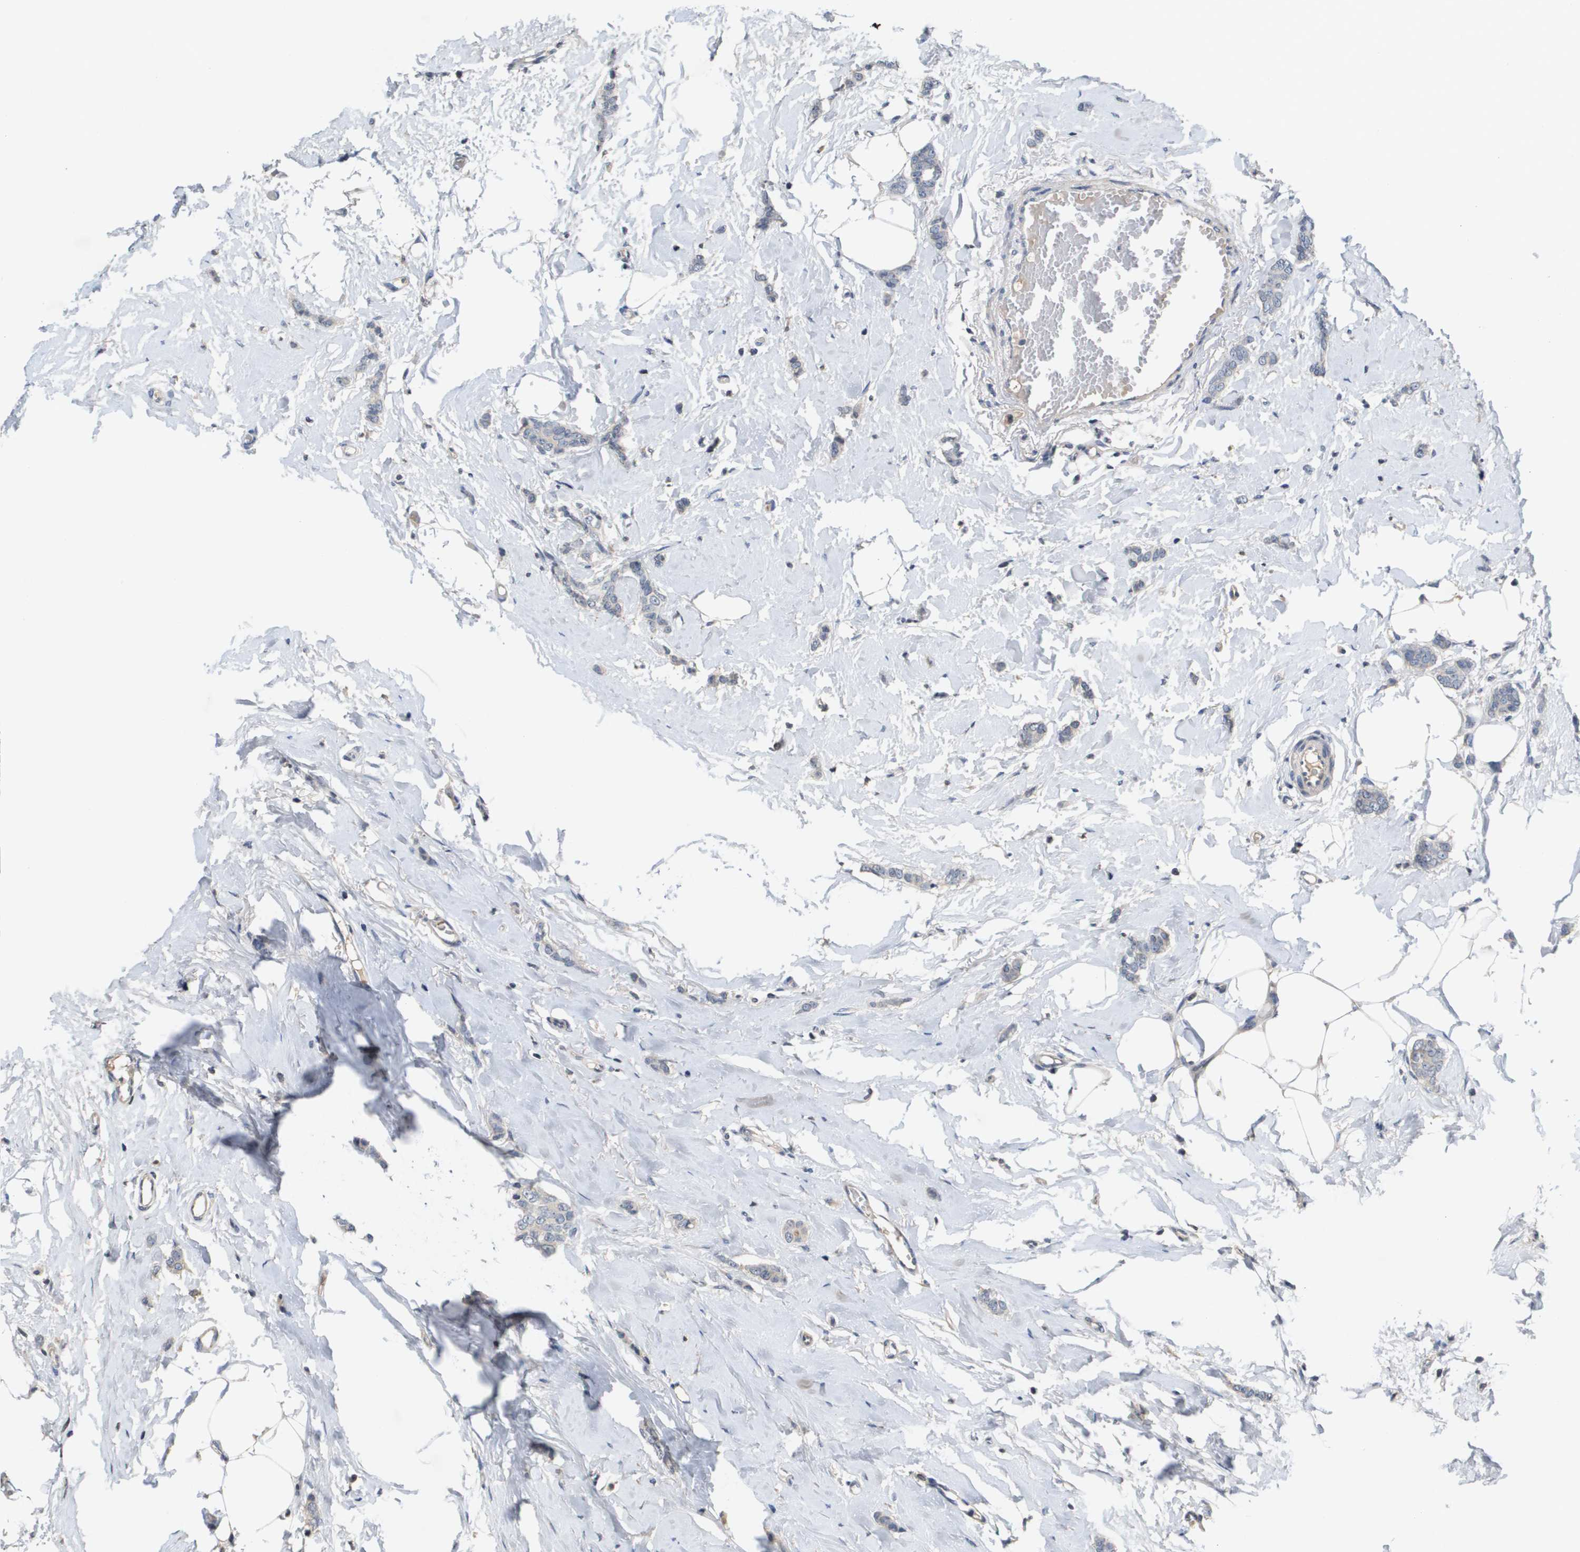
{"staining": {"intensity": "weak", "quantity": "<25%", "location": "cytoplasmic/membranous"}, "tissue": "breast cancer", "cell_type": "Tumor cells", "image_type": "cancer", "snomed": [{"axis": "morphology", "description": "Lobular carcinoma"}, {"axis": "topography", "description": "Skin"}, {"axis": "topography", "description": "Breast"}], "caption": "This is a histopathology image of immunohistochemistry (IHC) staining of breast cancer, which shows no expression in tumor cells. (Brightfield microscopy of DAB (3,3'-diaminobenzidine) immunohistochemistry at high magnification).", "gene": "CAPN11", "patient": {"sex": "female", "age": 46}}